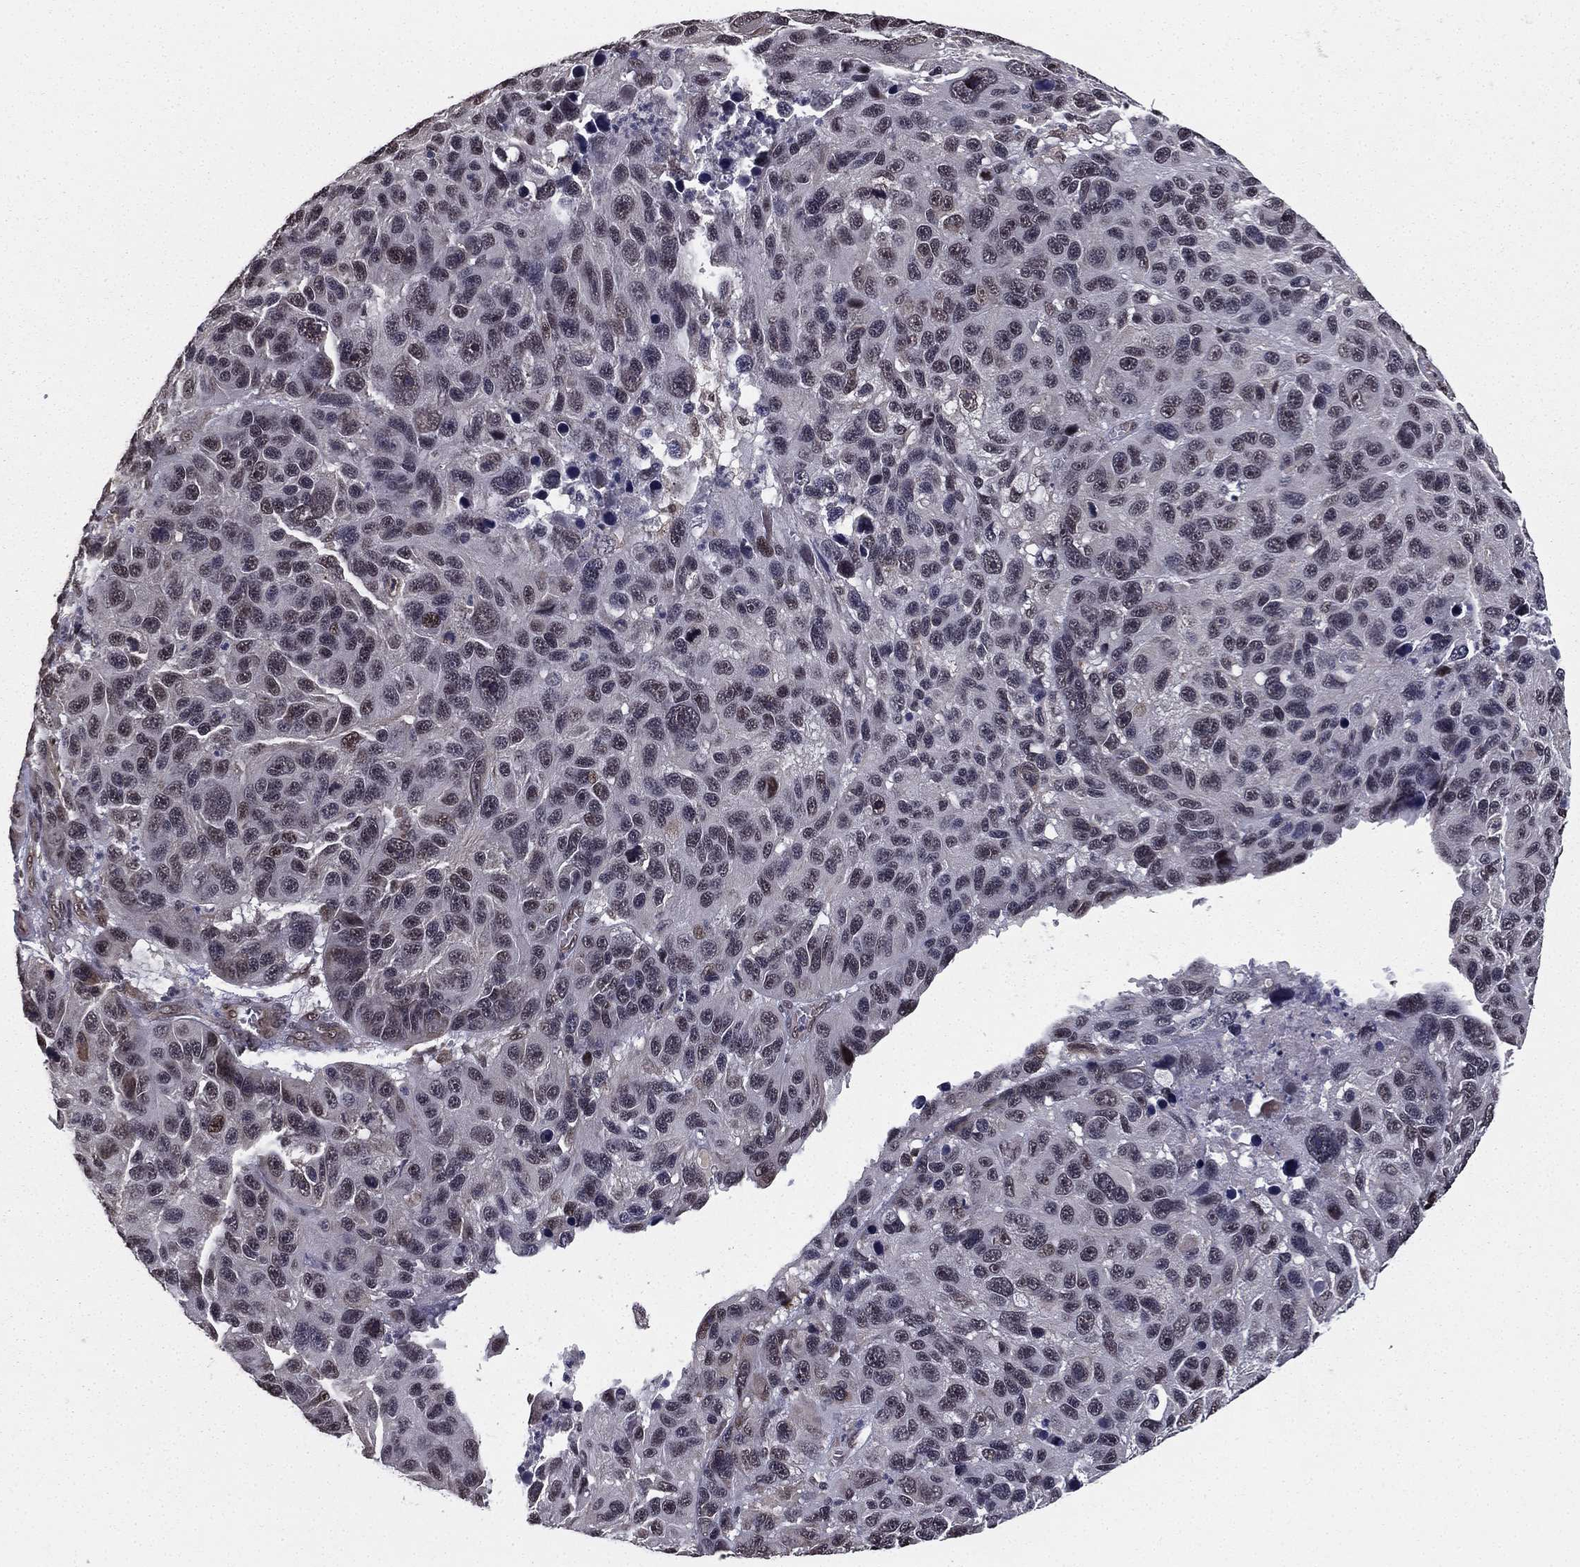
{"staining": {"intensity": "negative", "quantity": "none", "location": "none"}, "tissue": "melanoma", "cell_type": "Tumor cells", "image_type": "cancer", "snomed": [{"axis": "morphology", "description": "Malignant melanoma, NOS"}, {"axis": "topography", "description": "Skin"}], "caption": "Protein analysis of malignant melanoma displays no significant staining in tumor cells.", "gene": "RARB", "patient": {"sex": "male", "age": 53}}